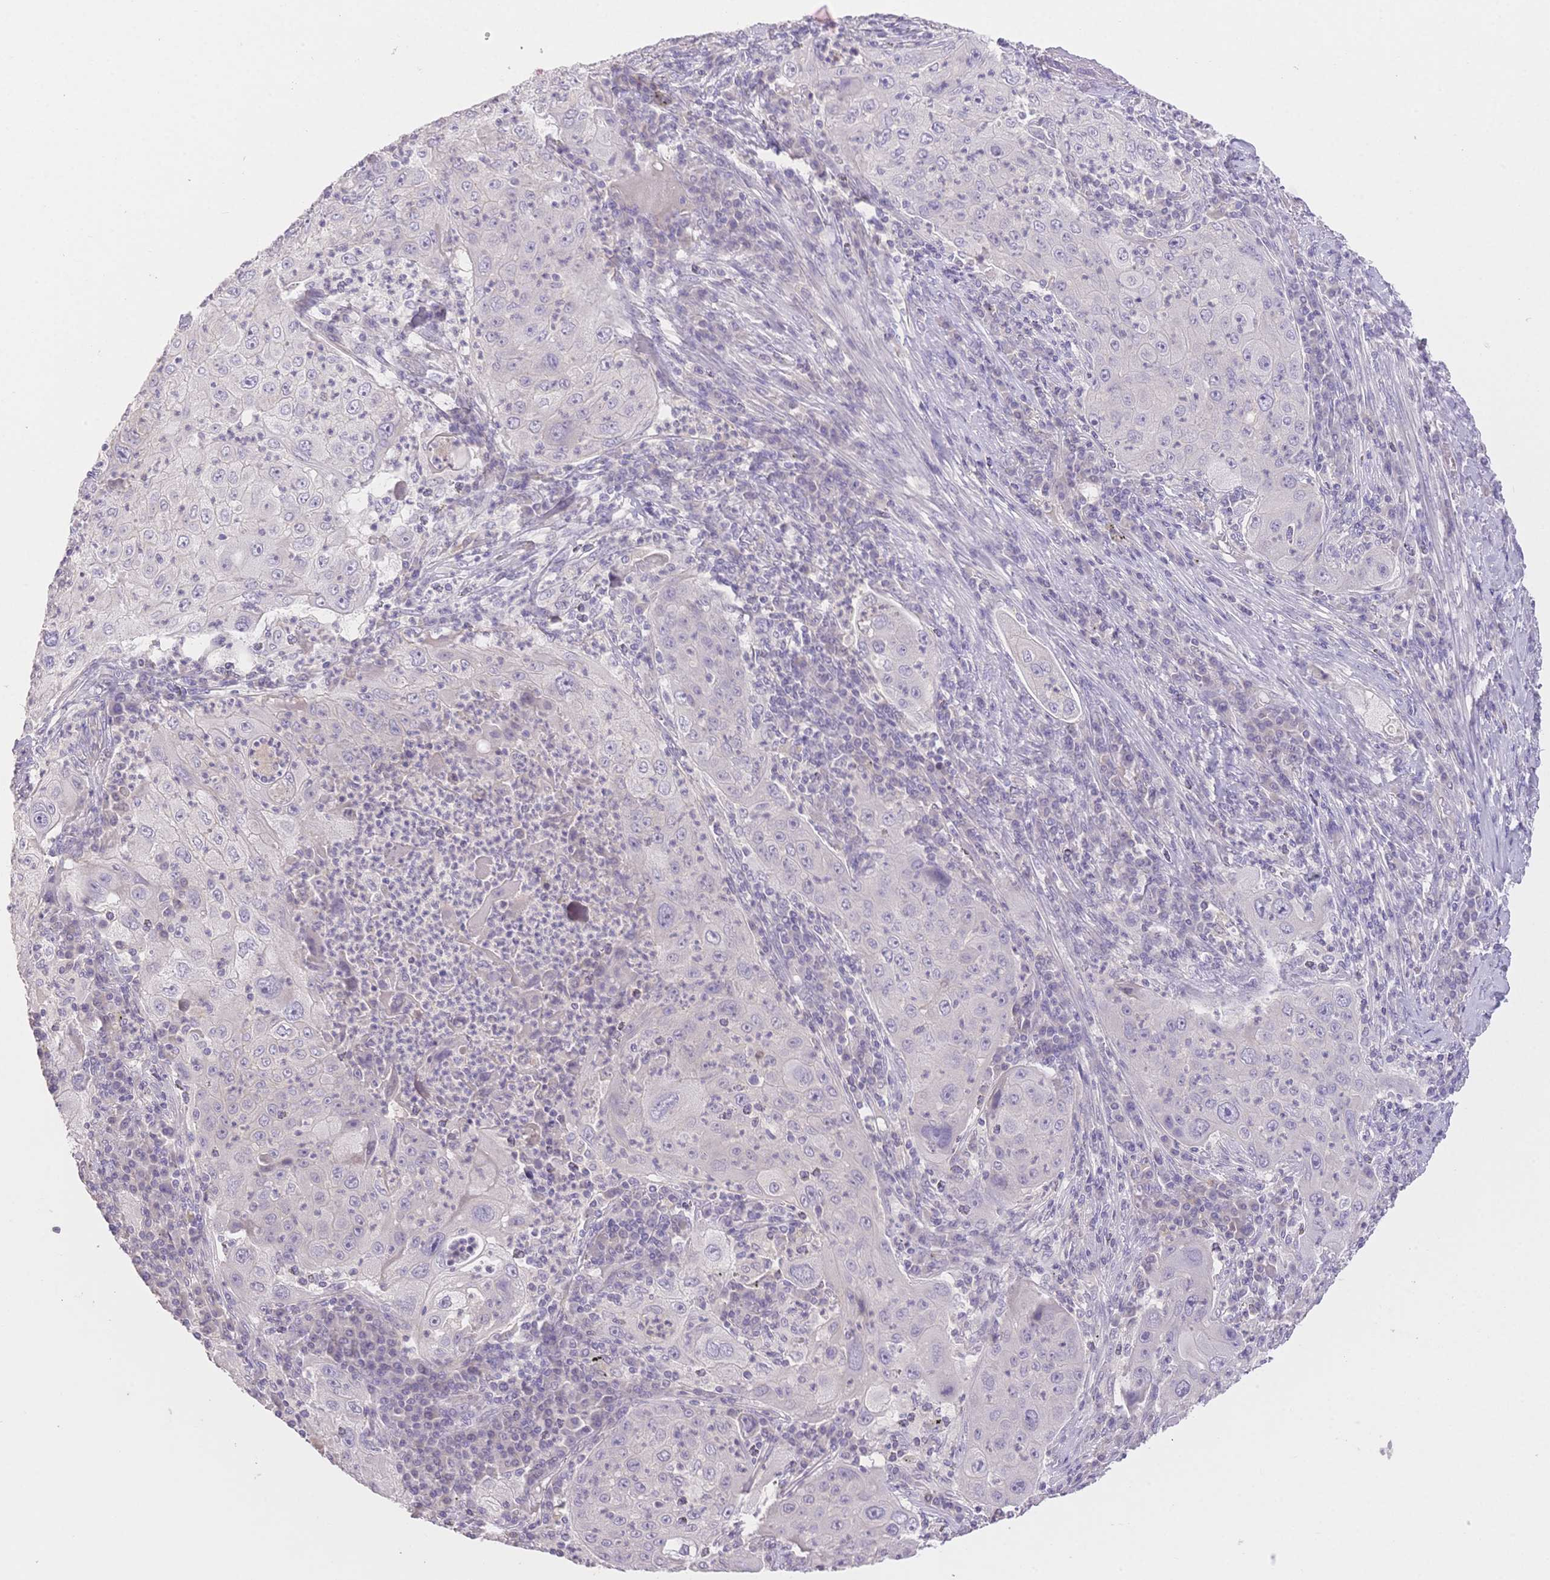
{"staining": {"intensity": "negative", "quantity": "none", "location": "none"}, "tissue": "lung cancer", "cell_type": "Tumor cells", "image_type": "cancer", "snomed": [{"axis": "morphology", "description": "Squamous cell carcinoma, NOS"}, {"axis": "topography", "description": "Lung"}], "caption": "Immunohistochemical staining of human lung cancer (squamous cell carcinoma) demonstrates no significant positivity in tumor cells. The staining was performed using DAB to visualize the protein expression in brown, while the nuclei were stained in blue with hematoxylin (Magnification: 20x).", "gene": "SUV39H2", "patient": {"sex": "female", "age": 59}}